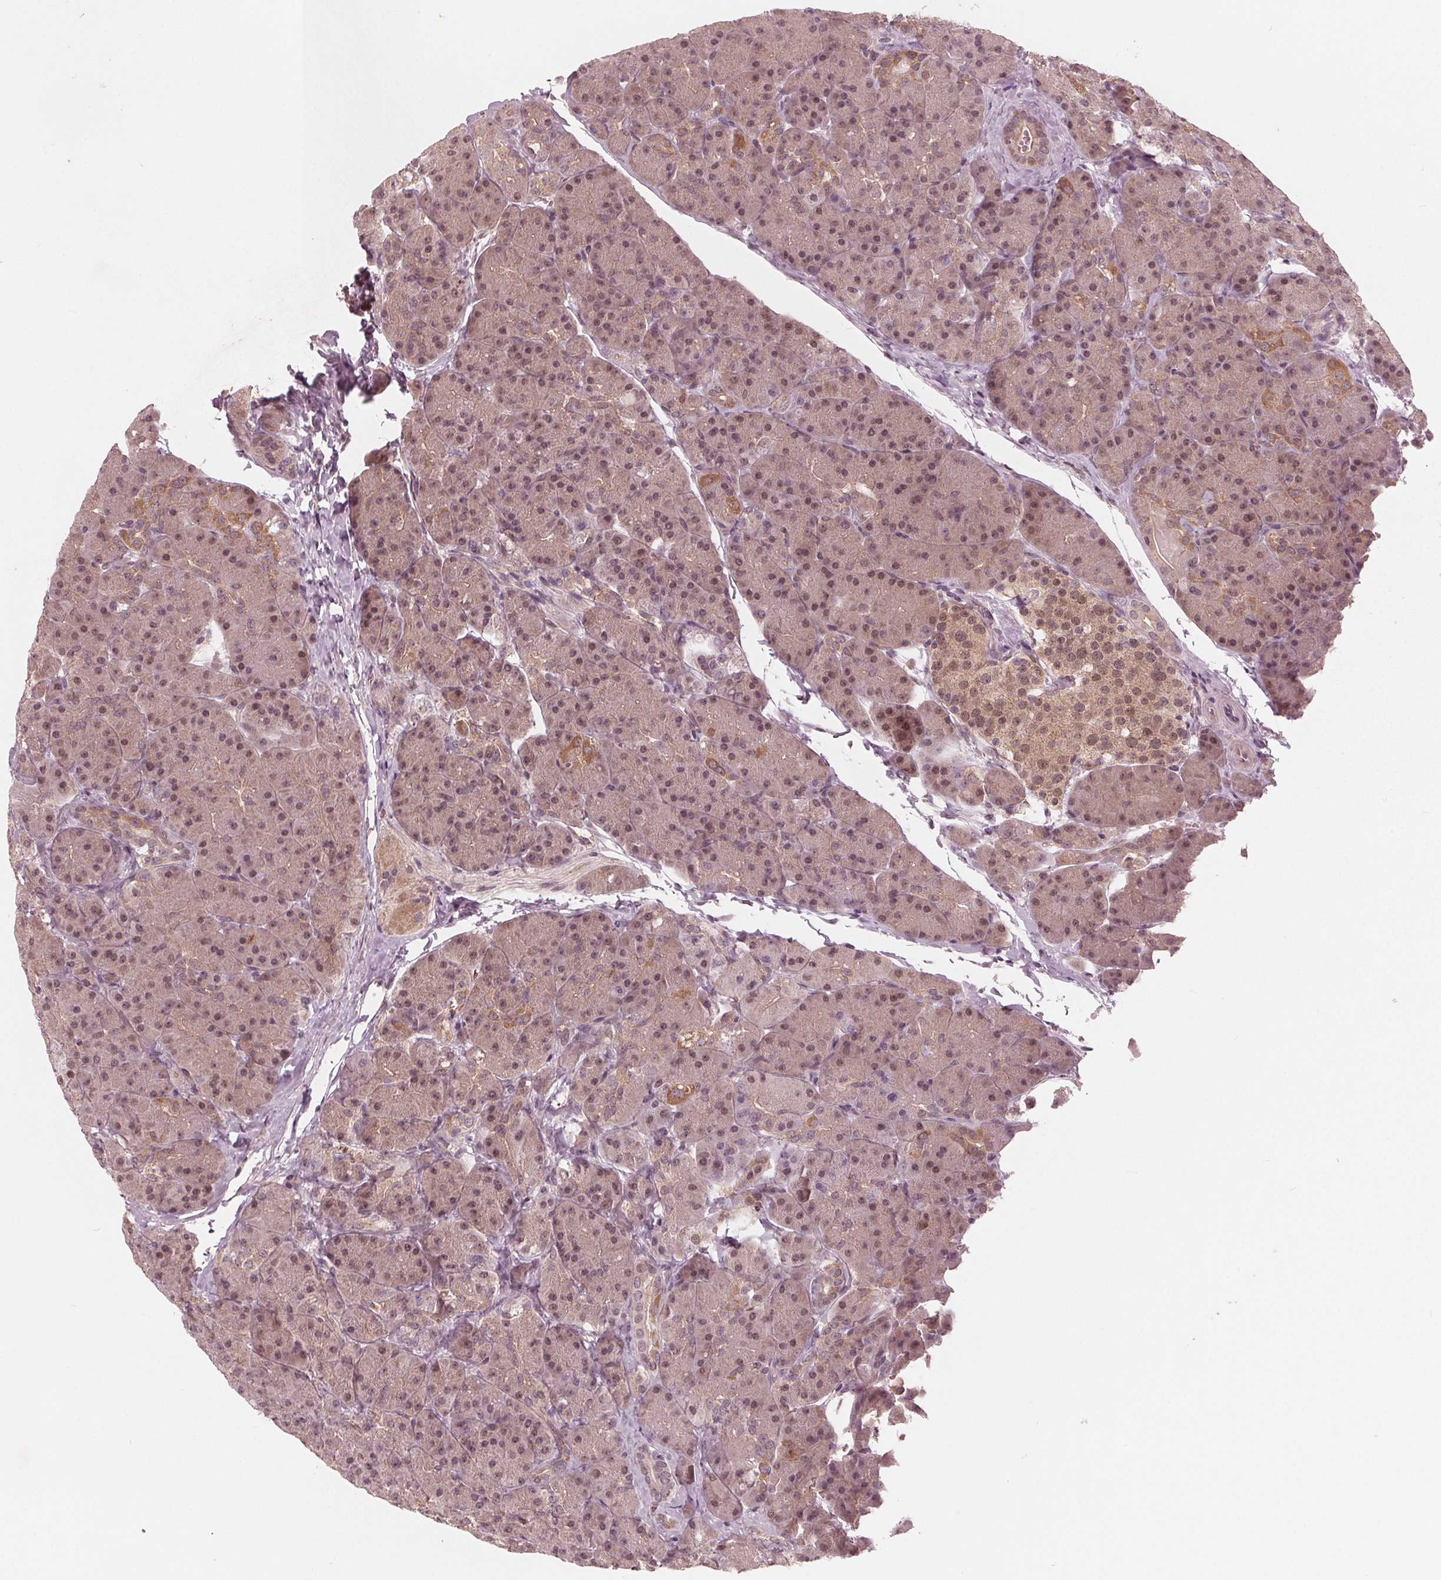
{"staining": {"intensity": "weak", "quantity": "25%-75%", "location": "cytoplasmic/membranous,nuclear"}, "tissue": "pancreas", "cell_type": "Exocrine glandular cells", "image_type": "normal", "snomed": [{"axis": "morphology", "description": "Normal tissue, NOS"}, {"axis": "topography", "description": "Pancreas"}], "caption": "Exocrine glandular cells display low levels of weak cytoplasmic/membranous,nuclear staining in approximately 25%-75% of cells in unremarkable human pancreas.", "gene": "UBALD1", "patient": {"sex": "male", "age": 57}}